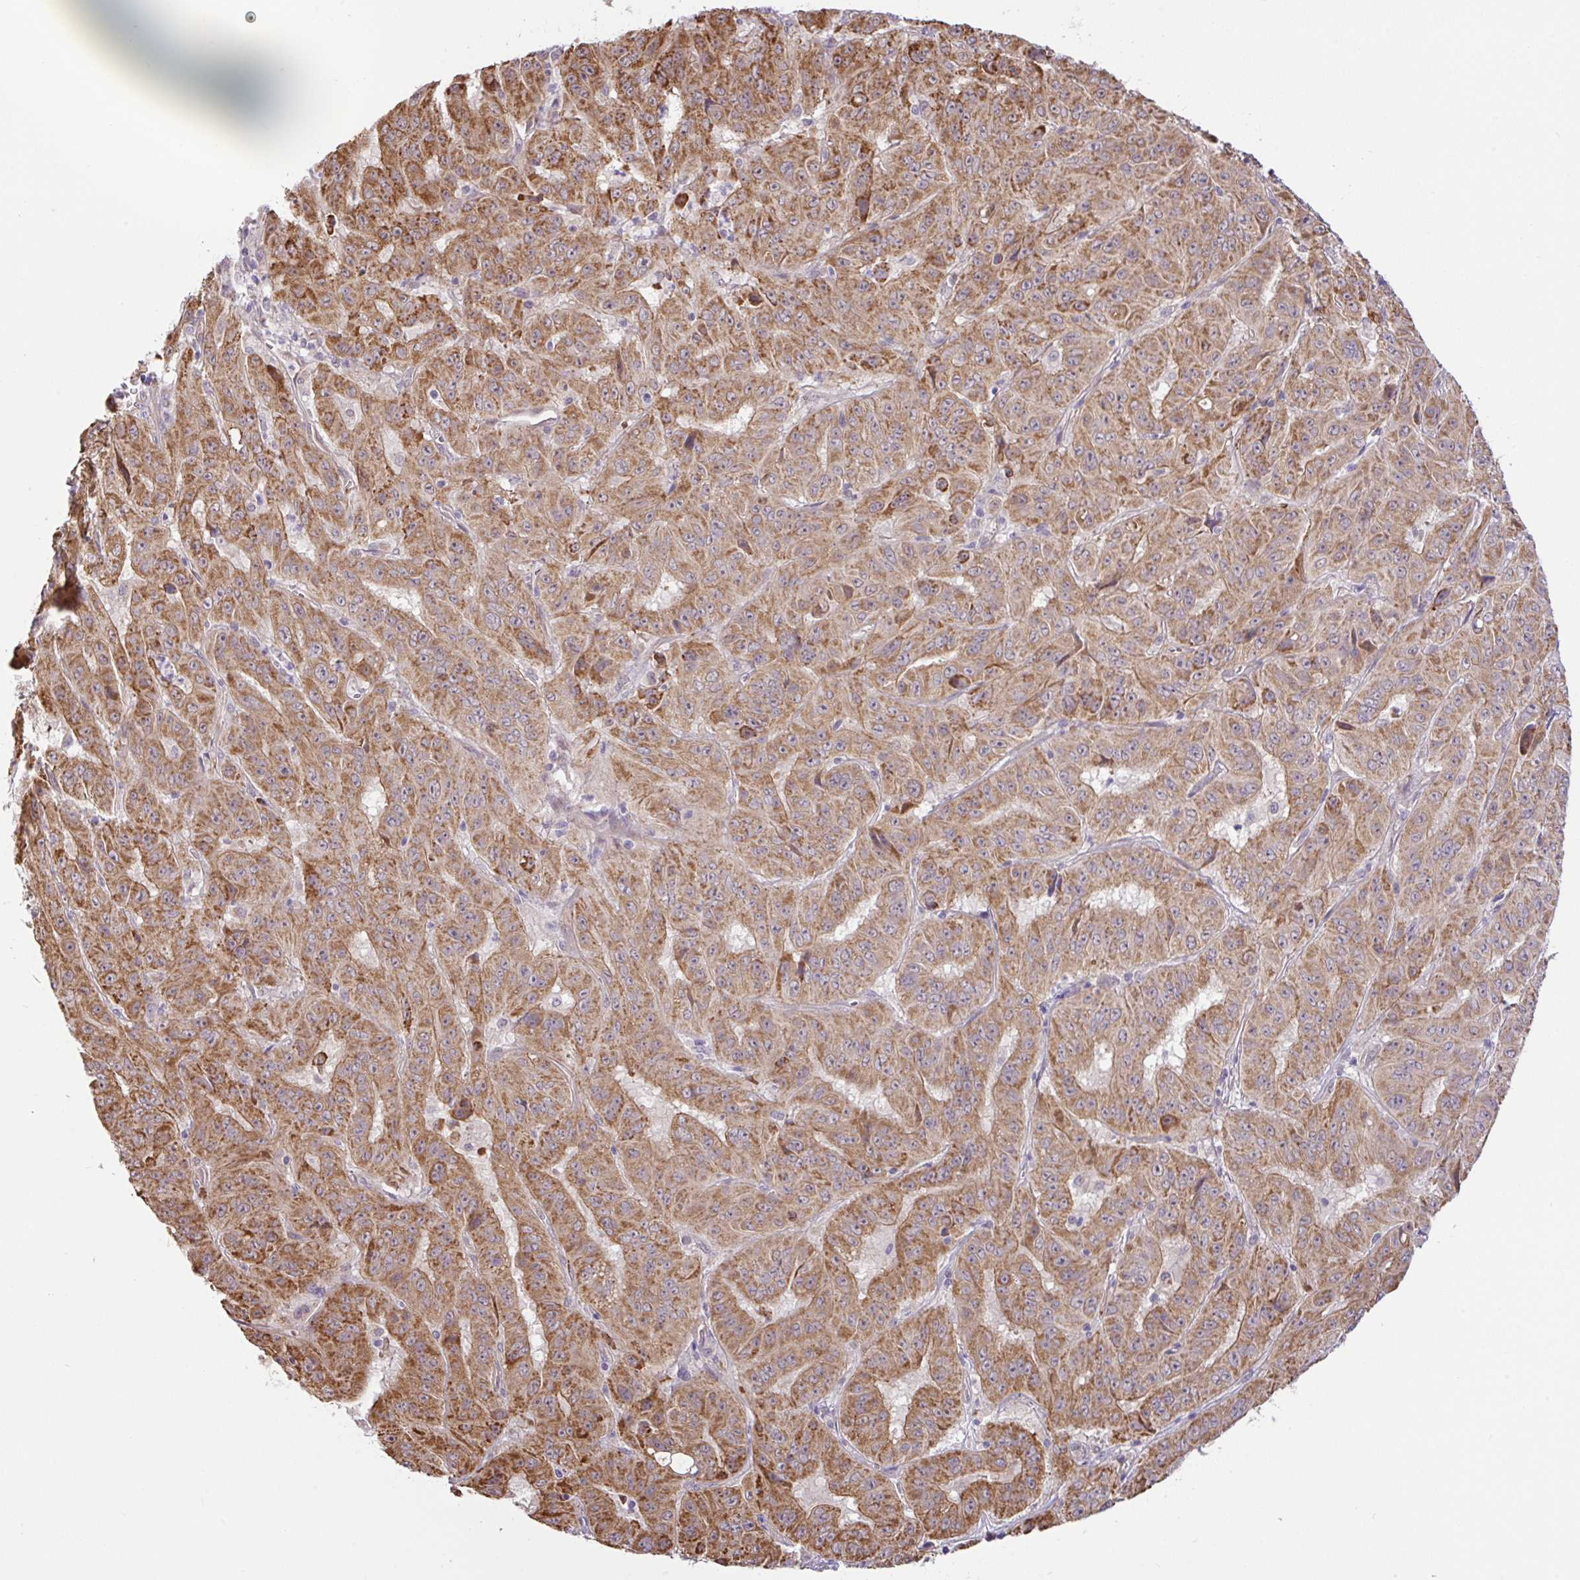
{"staining": {"intensity": "moderate", "quantity": ">75%", "location": "cytoplasmic/membranous"}, "tissue": "pancreatic cancer", "cell_type": "Tumor cells", "image_type": "cancer", "snomed": [{"axis": "morphology", "description": "Adenocarcinoma, NOS"}, {"axis": "topography", "description": "Pancreas"}], "caption": "A brown stain highlights moderate cytoplasmic/membranous expression of a protein in human pancreatic cancer tumor cells.", "gene": "DLEU7", "patient": {"sex": "male", "age": 63}}